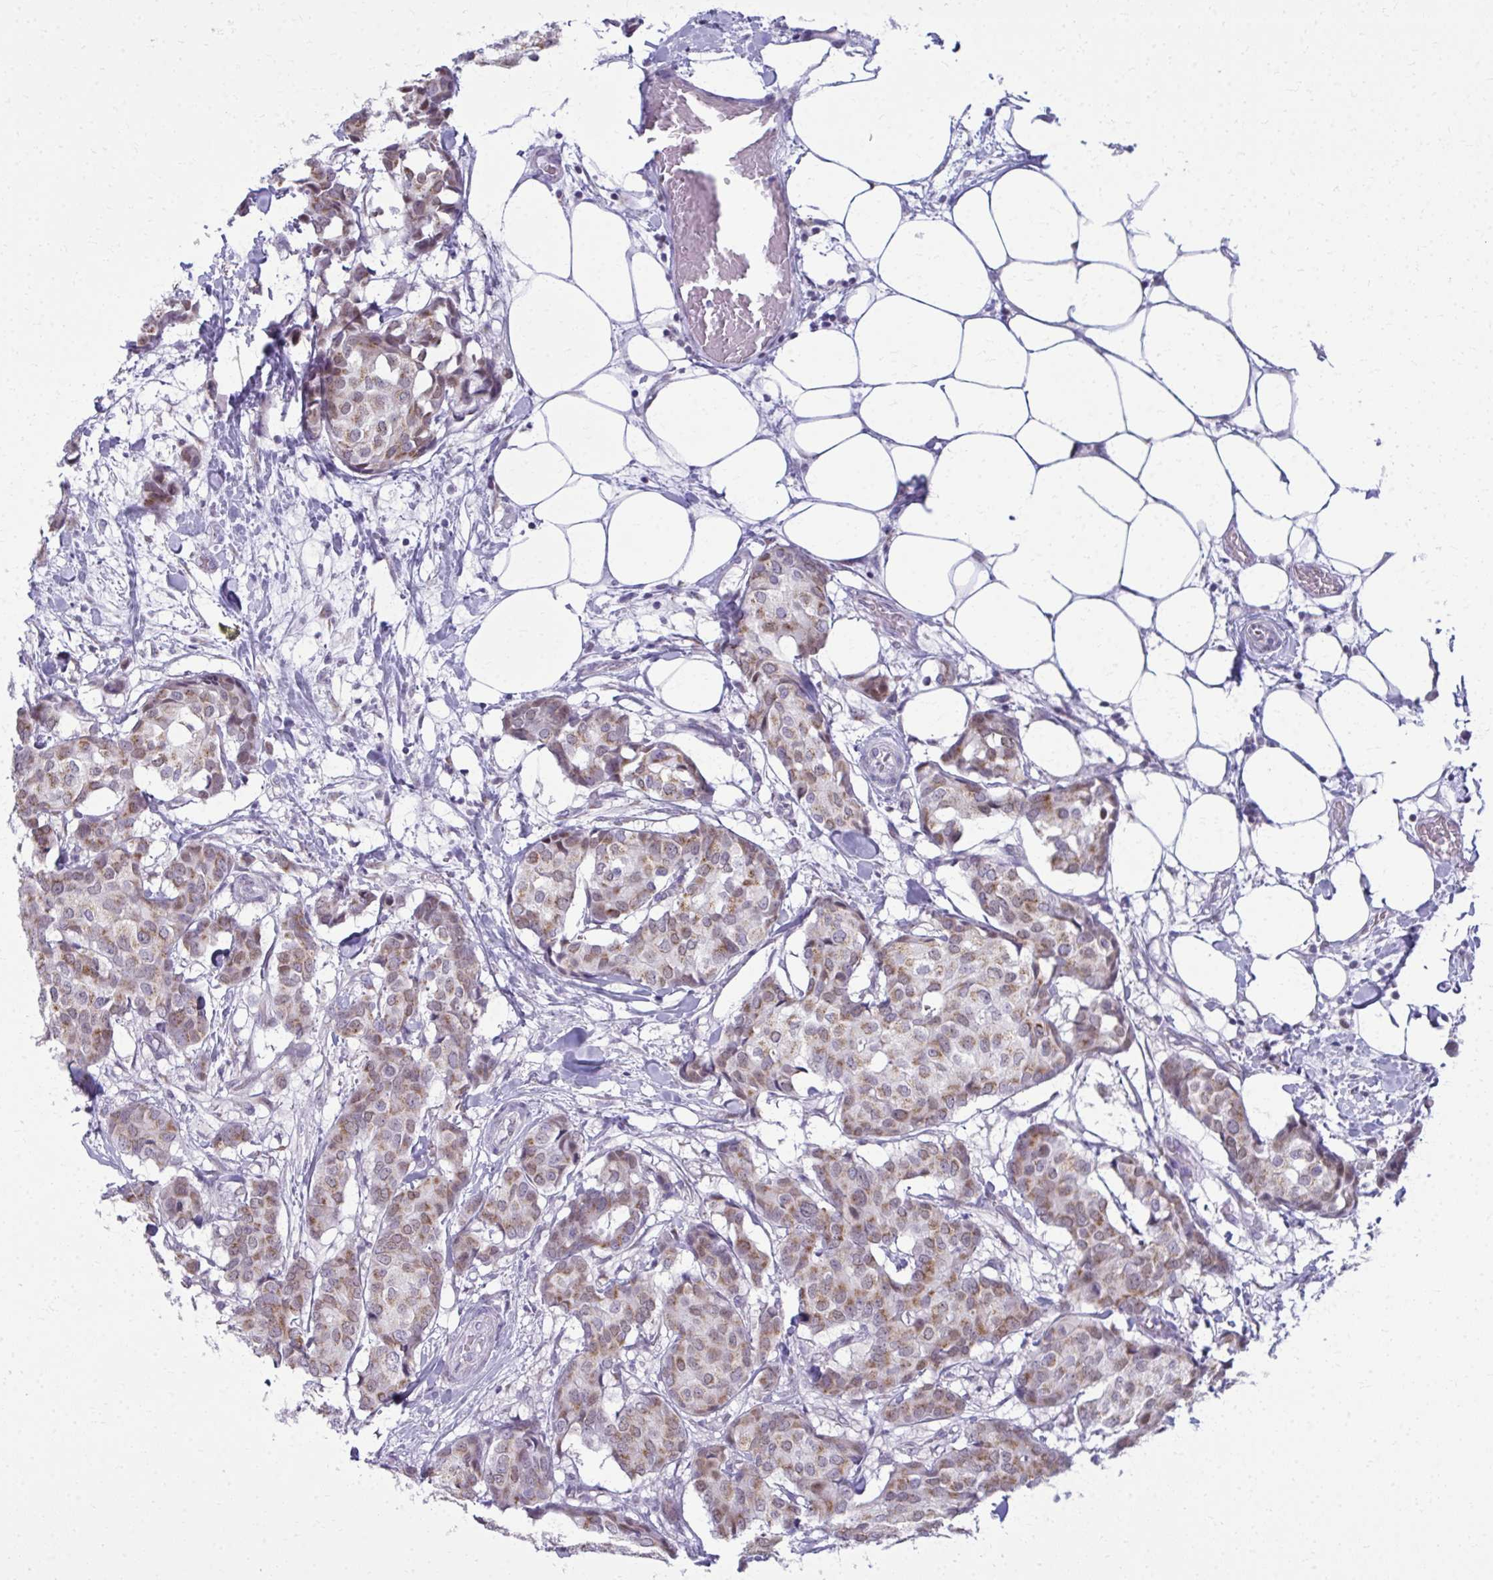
{"staining": {"intensity": "moderate", "quantity": ">75%", "location": "cytoplasmic/membranous"}, "tissue": "breast cancer", "cell_type": "Tumor cells", "image_type": "cancer", "snomed": [{"axis": "morphology", "description": "Duct carcinoma"}, {"axis": "topography", "description": "Breast"}], "caption": "Immunohistochemistry (IHC) micrograph of neoplastic tissue: human infiltrating ductal carcinoma (breast) stained using immunohistochemistry (IHC) shows medium levels of moderate protein expression localized specifically in the cytoplasmic/membranous of tumor cells, appearing as a cytoplasmic/membranous brown color.", "gene": "SCLY", "patient": {"sex": "female", "age": 75}}